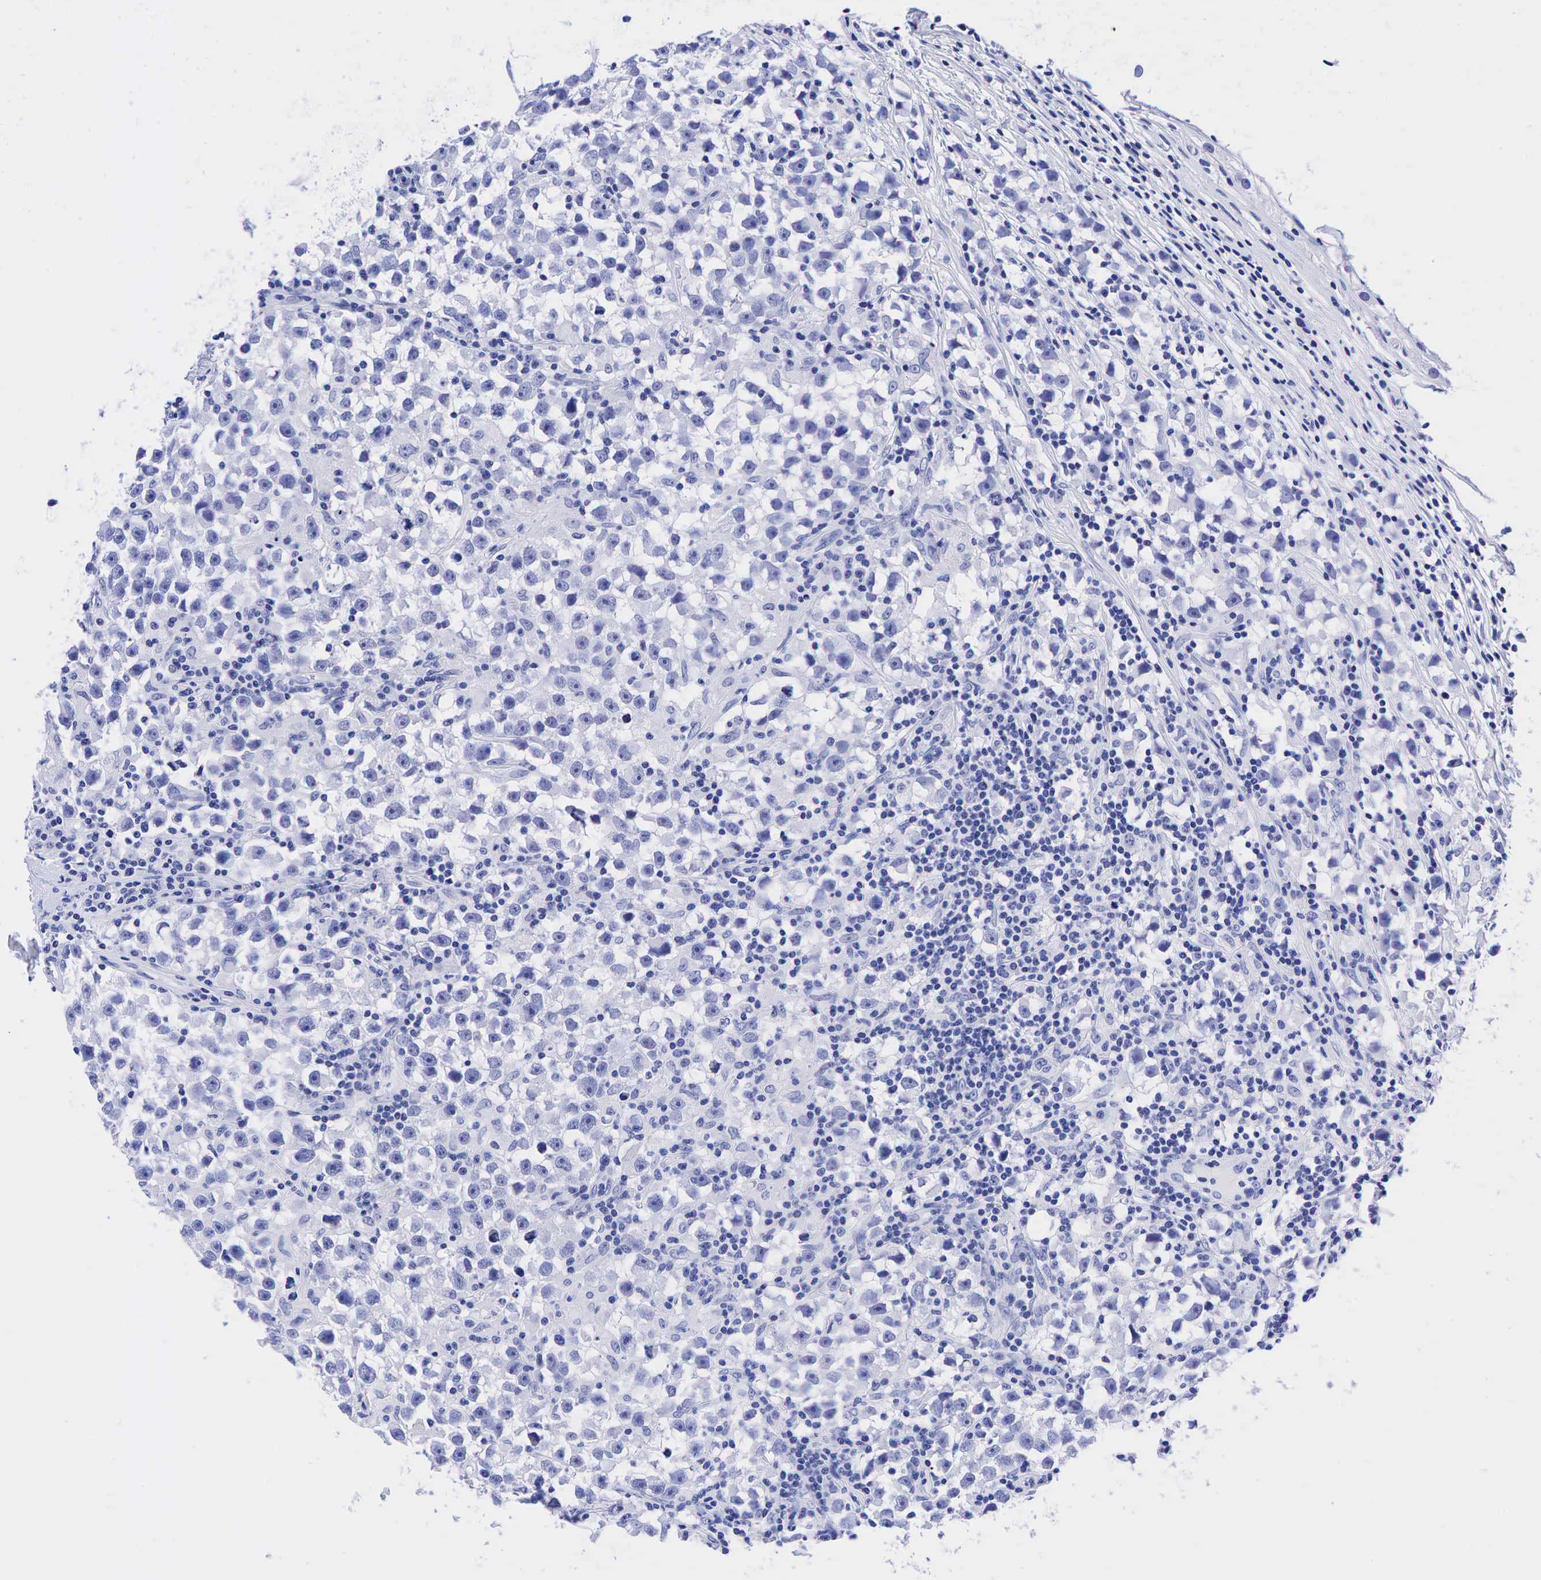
{"staining": {"intensity": "negative", "quantity": "none", "location": "none"}, "tissue": "testis cancer", "cell_type": "Tumor cells", "image_type": "cancer", "snomed": [{"axis": "morphology", "description": "Seminoma, NOS"}, {"axis": "topography", "description": "Testis"}], "caption": "Immunohistochemistry (IHC) of human testis cancer (seminoma) reveals no staining in tumor cells. Brightfield microscopy of IHC stained with DAB (brown) and hematoxylin (blue), captured at high magnification.", "gene": "CHGA", "patient": {"sex": "male", "age": 33}}